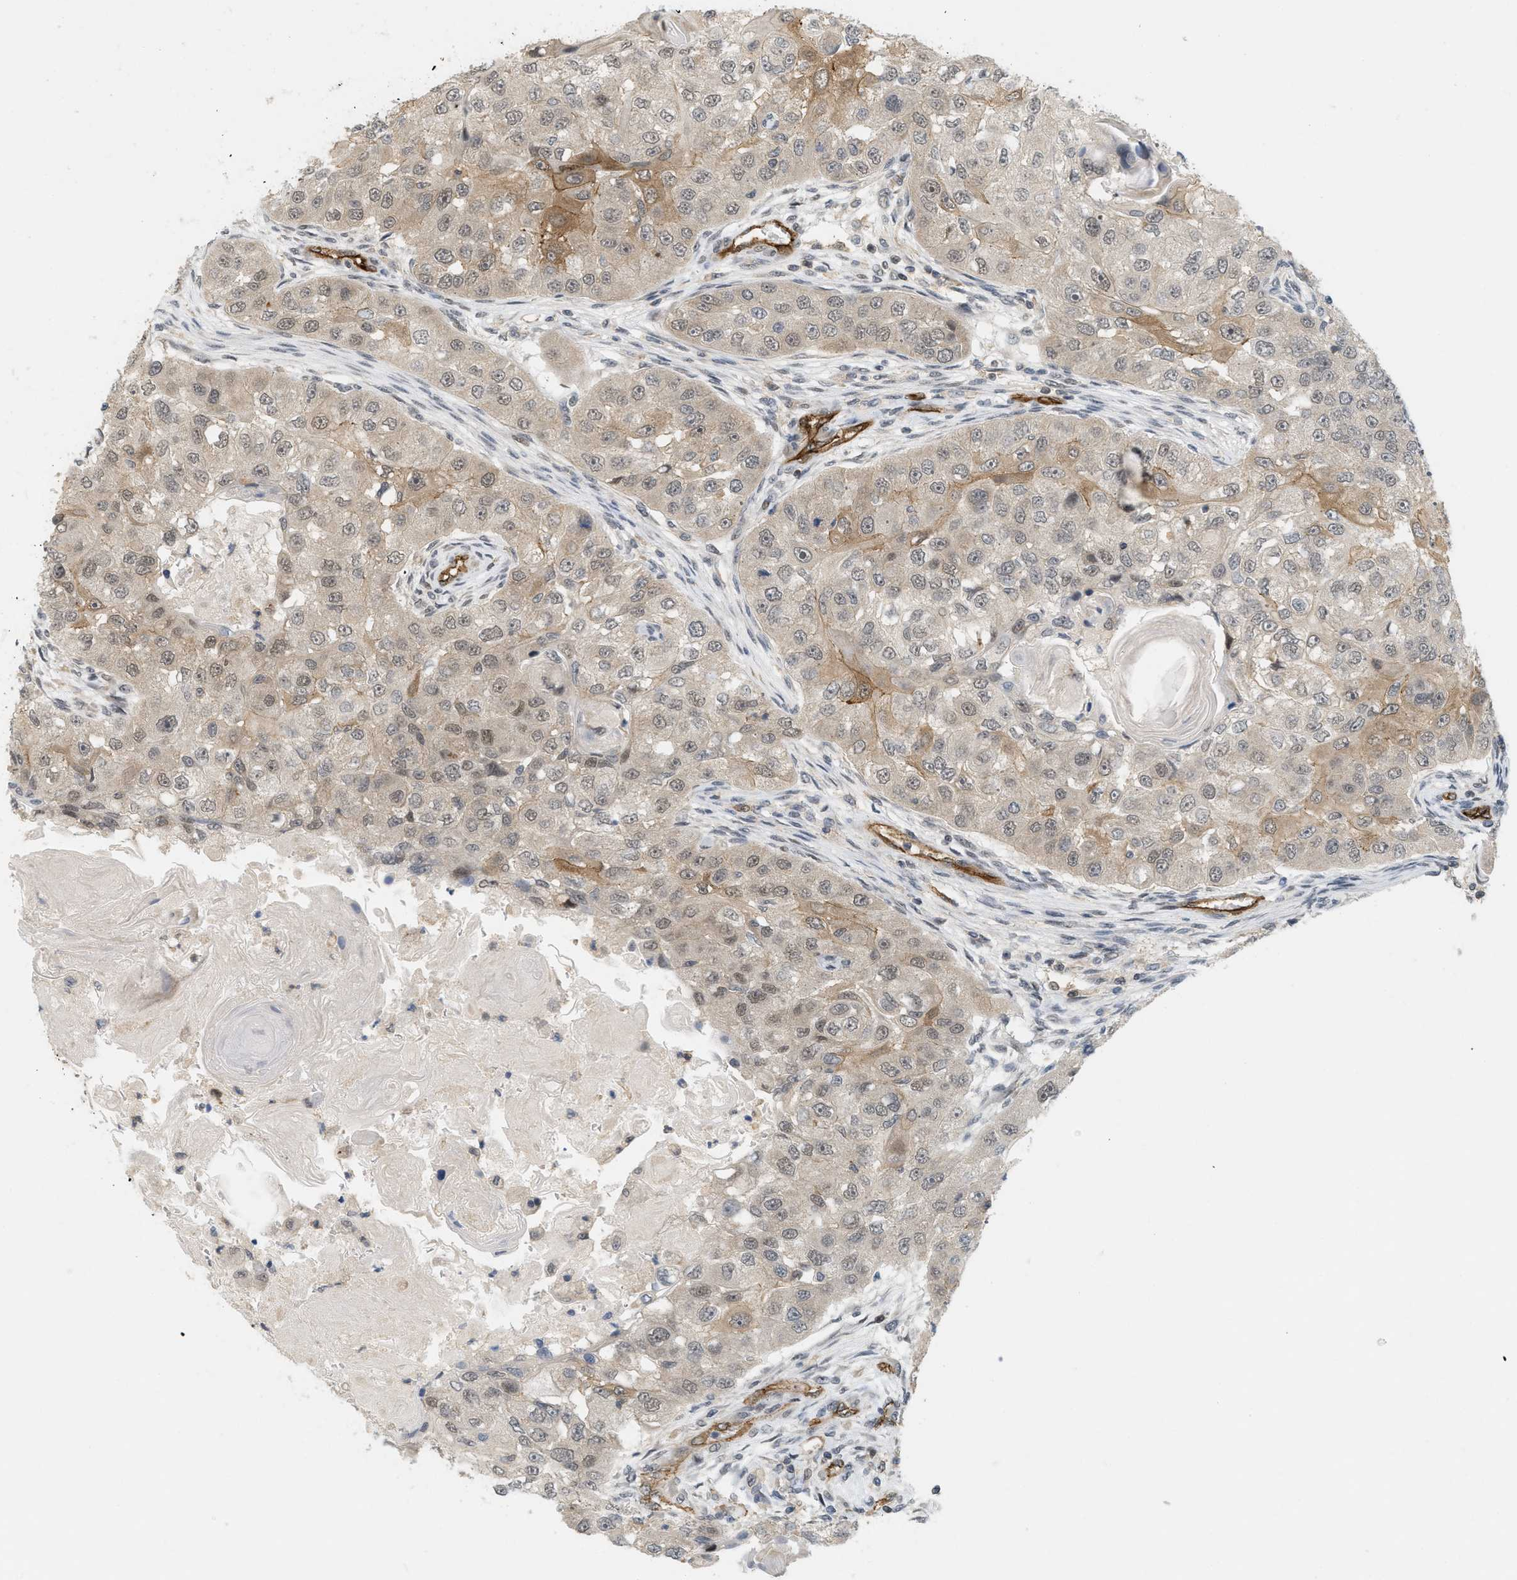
{"staining": {"intensity": "moderate", "quantity": ">75%", "location": "cytoplasmic/membranous,nuclear"}, "tissue": "head and neck cancer", "cell_type": "Tumor cells", "image_type": "cancer", "snomed": [{"axis": "morphology", "description": "Normal tissue, NOS"}, {"axis": "morphology", "description": "Squamous cell carcinoma, NOS"}, {"axis": "topography", "description": "Skeletal muscle"}, {"axis": "topography", "description": "Head-Neck"}], "caption": "DAB immunohistochemical staining of head and neck squamous cell carcinoma shows moderate cytoplasmic/membranous and nuclear protein expression in approximately >75% of tumor cells.", "gene": "PALMD", "patient": {"sex": "male", "age": 51}}